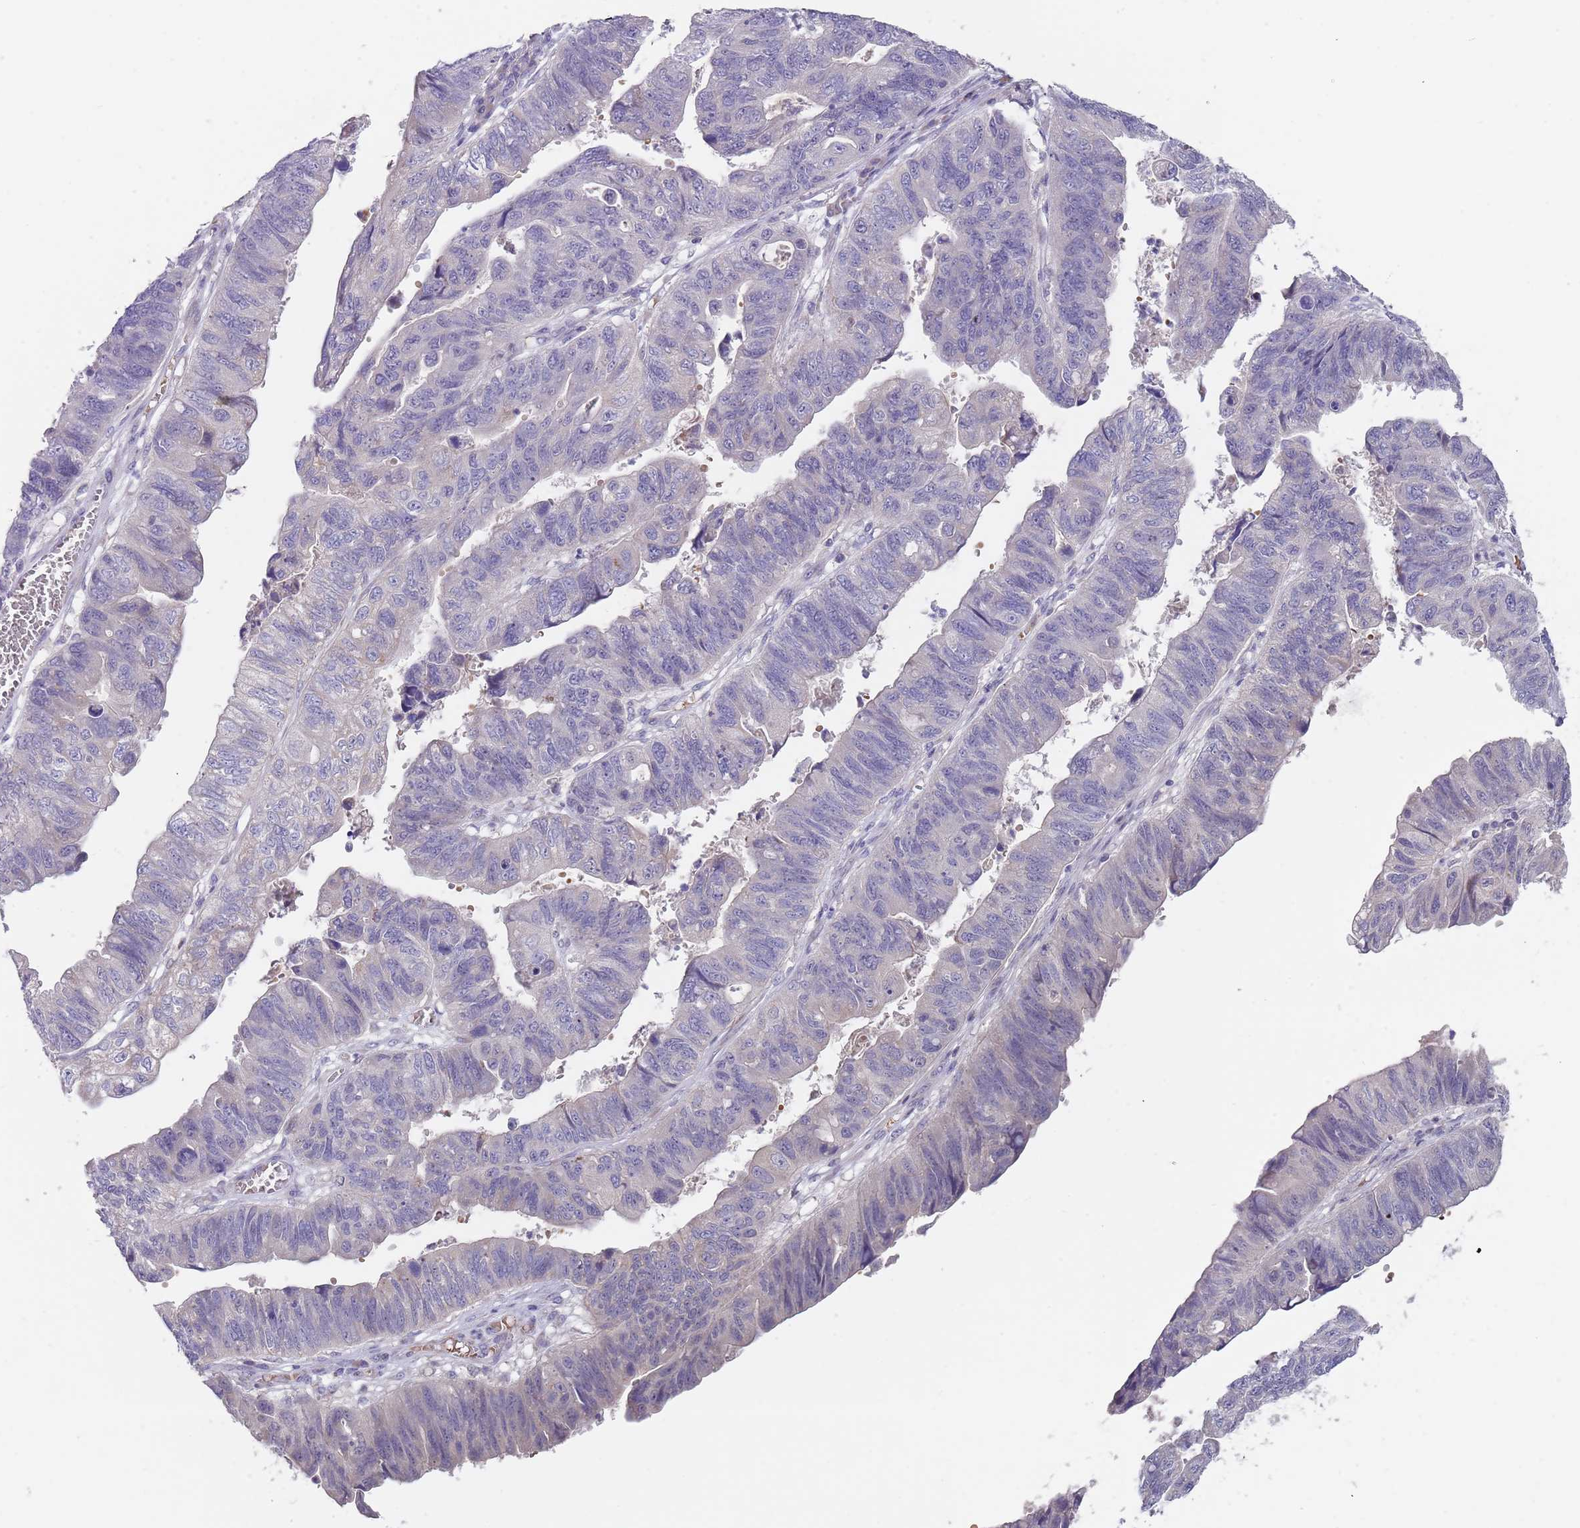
{"staining": {"intensity": "negative", "quantity": "none", "location": "none"}, "tissue": "stomach cancer", "cell_type": "Tumor cells", "image_type": "cancer", "snomed": [{"axis": "morphology", "description": "Adenocarcinoma, NOS"}, {"axis": "topography", "description": "Stomach"}], "caption": "Human stomach cancer stained for a protein using immunohistochemistry (IHC) reveals no staining in tumor cells.", "gene": "PRAC1", "patient": {"sex": "male", "age": 59}}